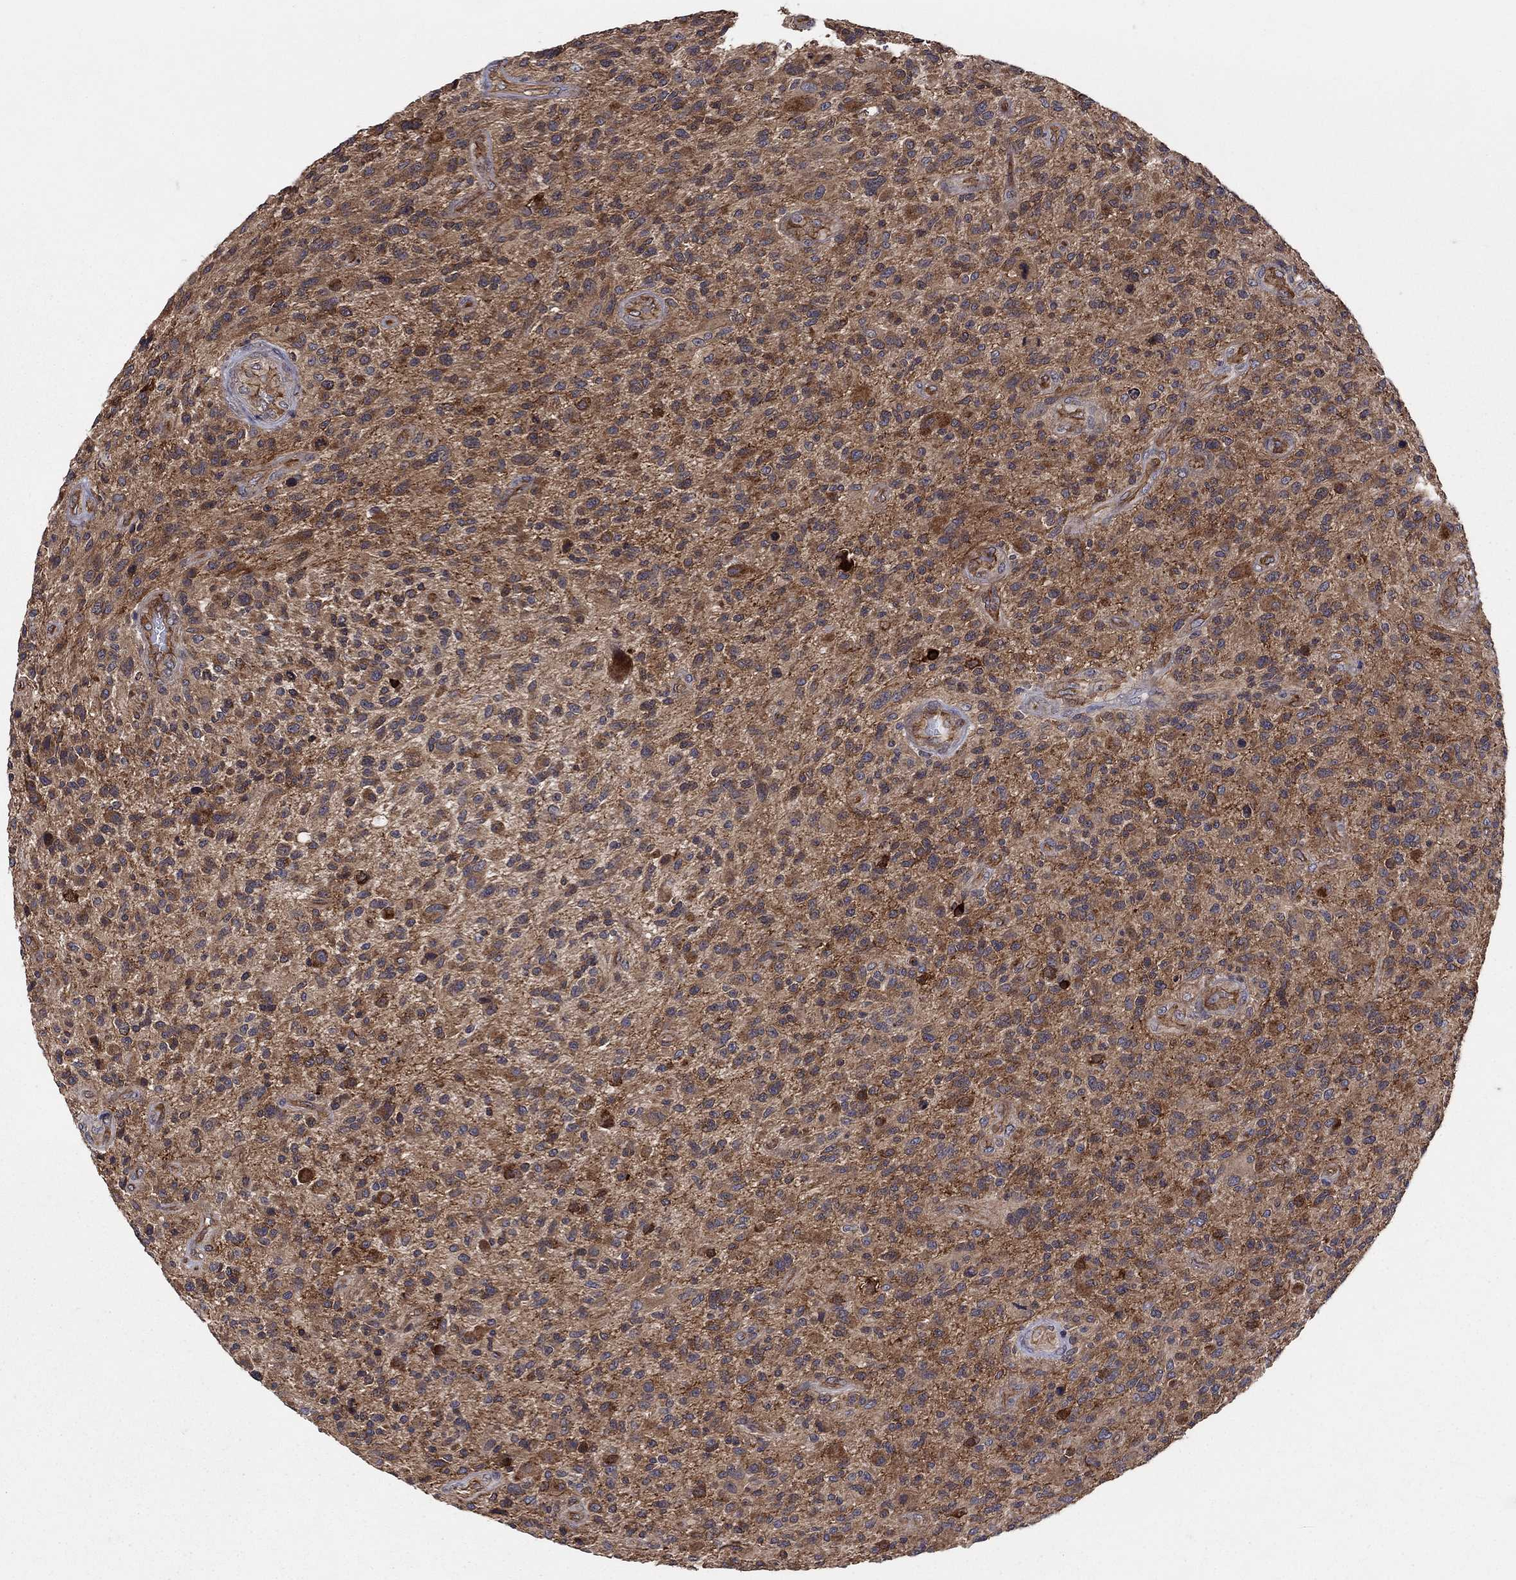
{"staining": {"intensity": "strong", "quantity": "<25%", "location": "cytoplasmic/membranous"}, "tissue": "glioma", "cell_type": "Tumor cells", "image_type": "cancer", "snomed": [{"axis": "morphology", "description": "Glioma, malignant, High grade"}, {"axis": "topography", "description": "Brain"}], "caption": "Strong cytoplasmic/membranous staining for a protein is identified in about <25% of tumor cells of glioma using IHC.", "gene": "BMERB1", "patient": {"sex": "male", "age": 47}}